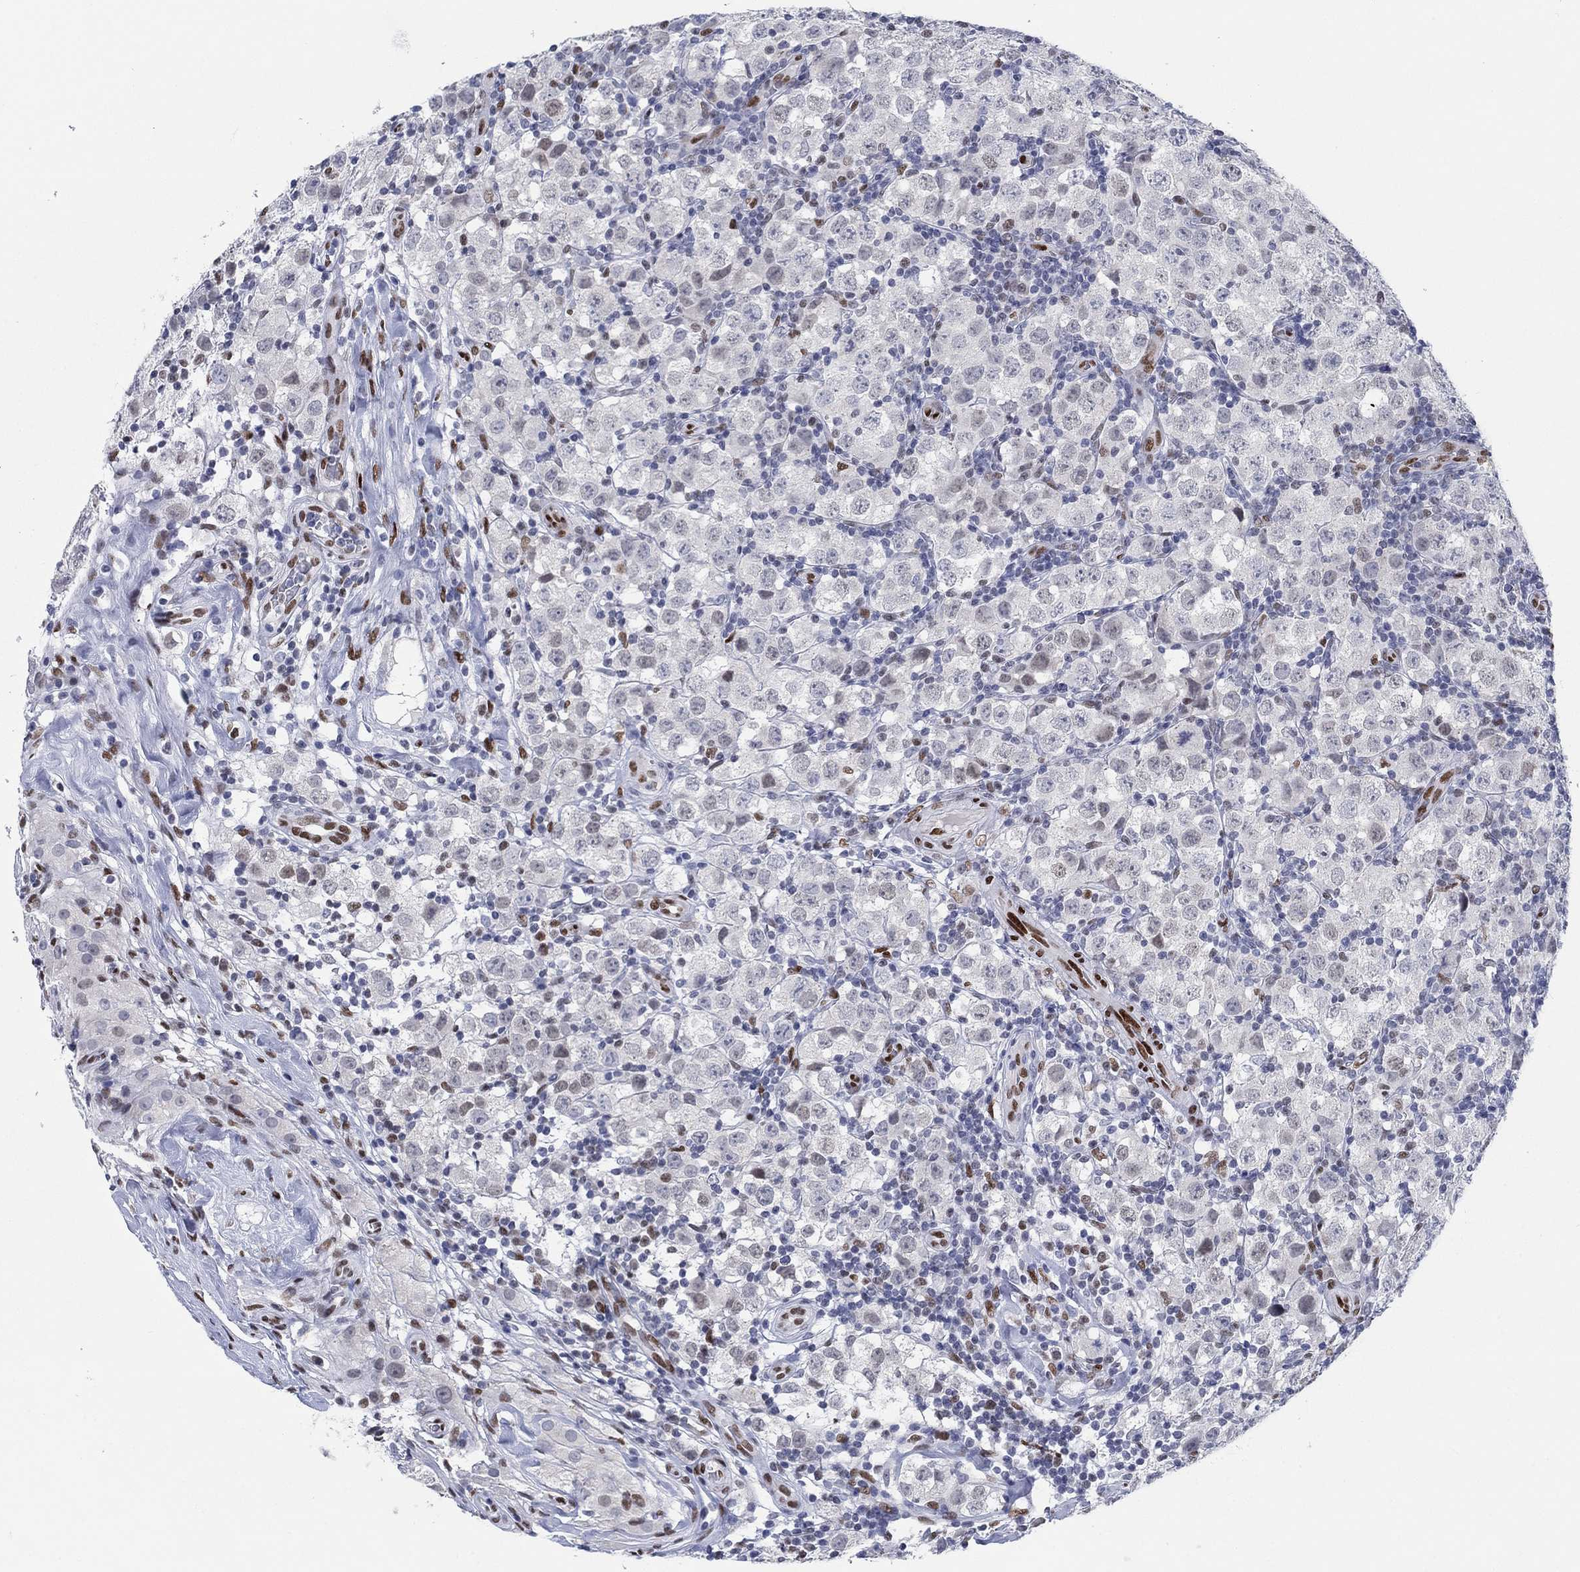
{"staining": {"intensity": "negative", "quantity": "none", "location": "none"}, "tissue": "testis cancer", "cell_type": "Tumor cells", "image_type": "cancer", "snomed": [{"axis": "morphology", "description": "Seminoma, NOS"}, {"axis": "topography", "description": "Testis"}], "caption": "An image of testis seminoma stained for a protein exhibits no brown staining in tumor cells.", "gene": "ZEB1", "patient": {"sex": "male", "age": 34}}